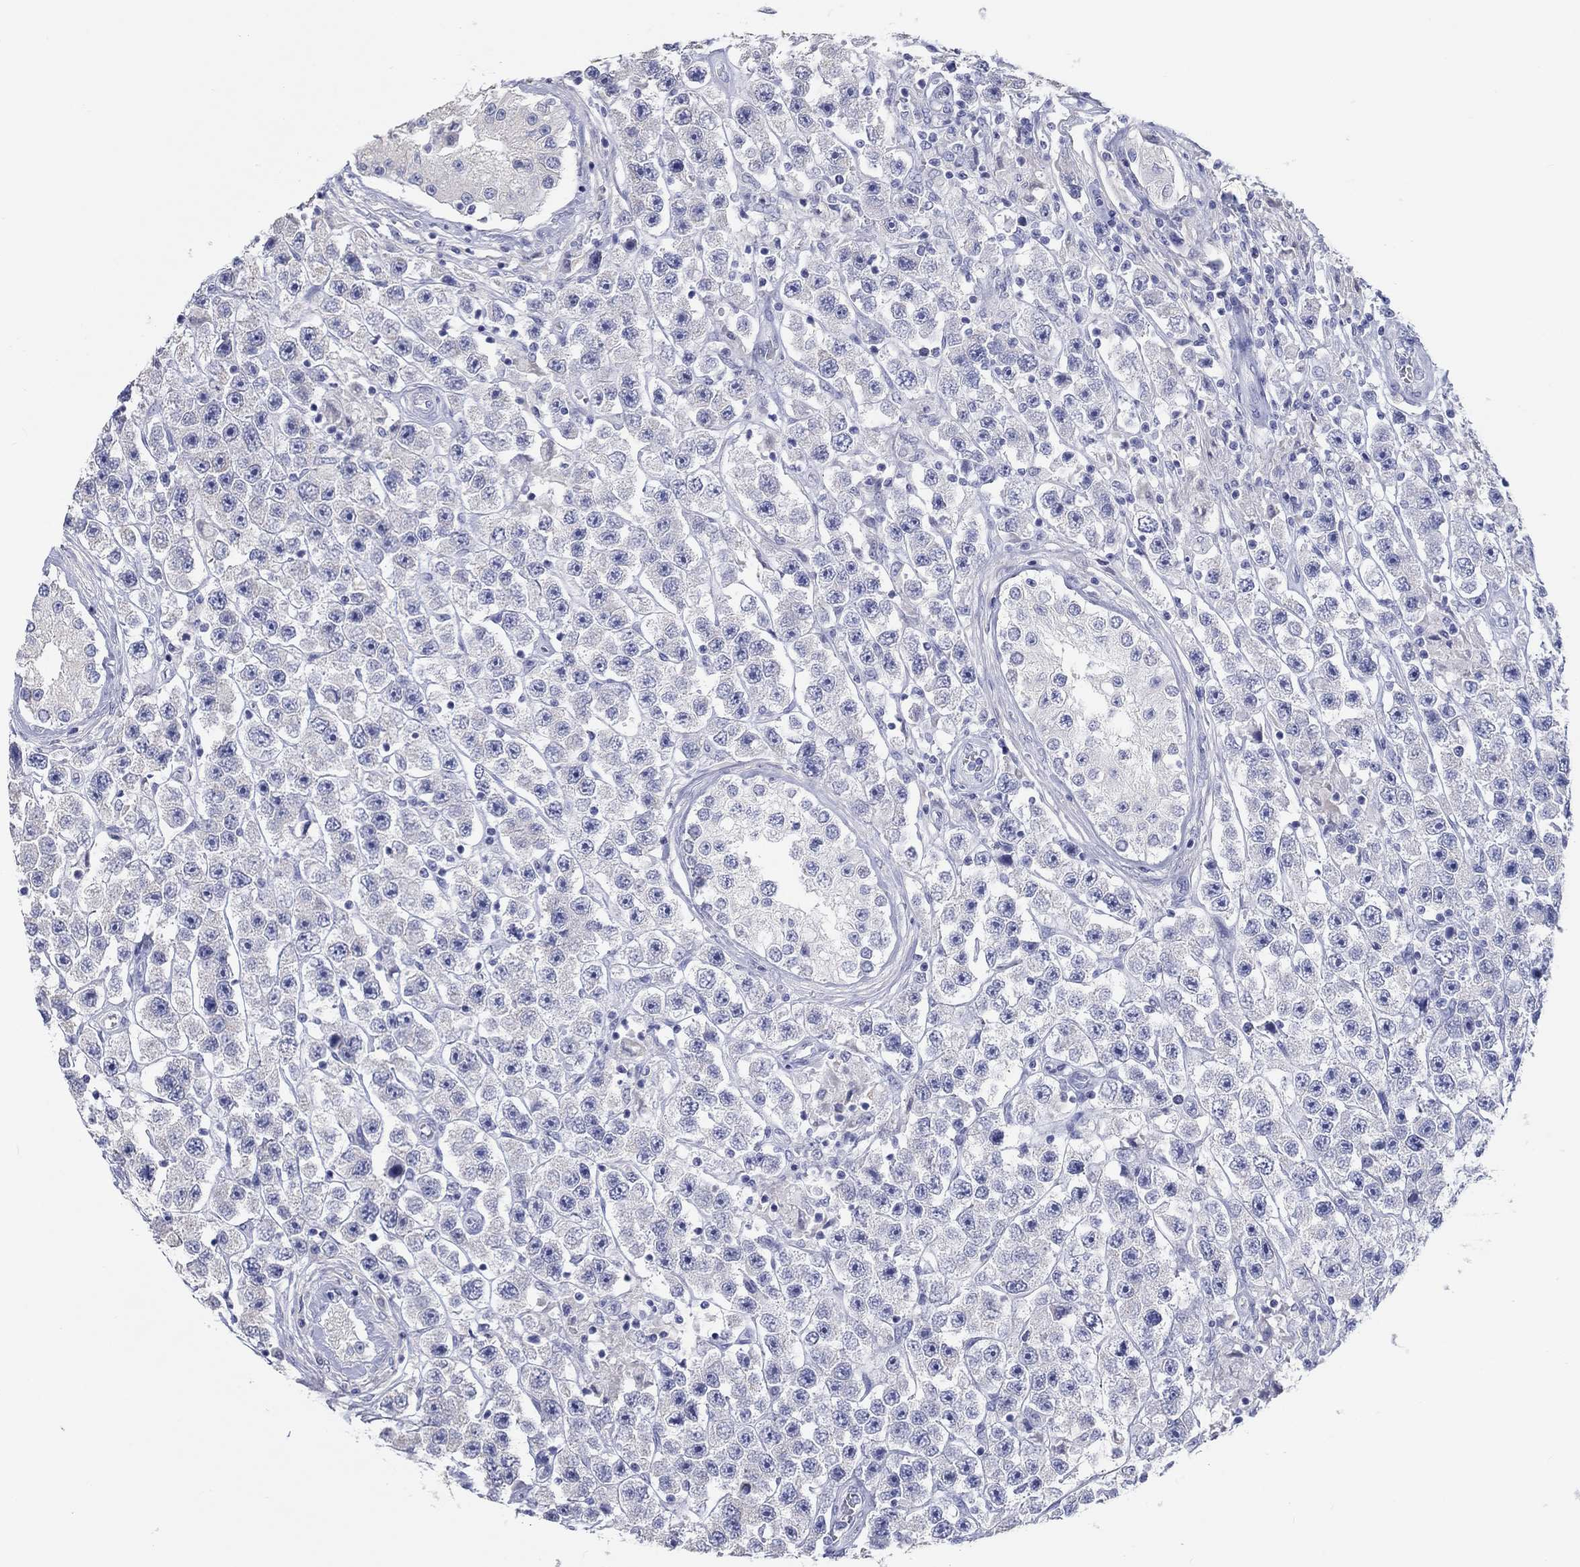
{"staining": {"intensity": "negative", "quantity": "none", "location": "none"}, "tissue": "testis cancer", "cell_type": "Tumor cells", "image_type": "cancer", "snomed": [{"axis": "morphology", "description": "Seminoma, NOS"}, {"axis": "topography", "description": "Testis"}], "caption": "This is an IHC photomicrograph of testis cancer (seminoma). There is no positivity in tumor cells.", "gene": "LRRC4C", "patient": {"sex": "male", "age": 45}}